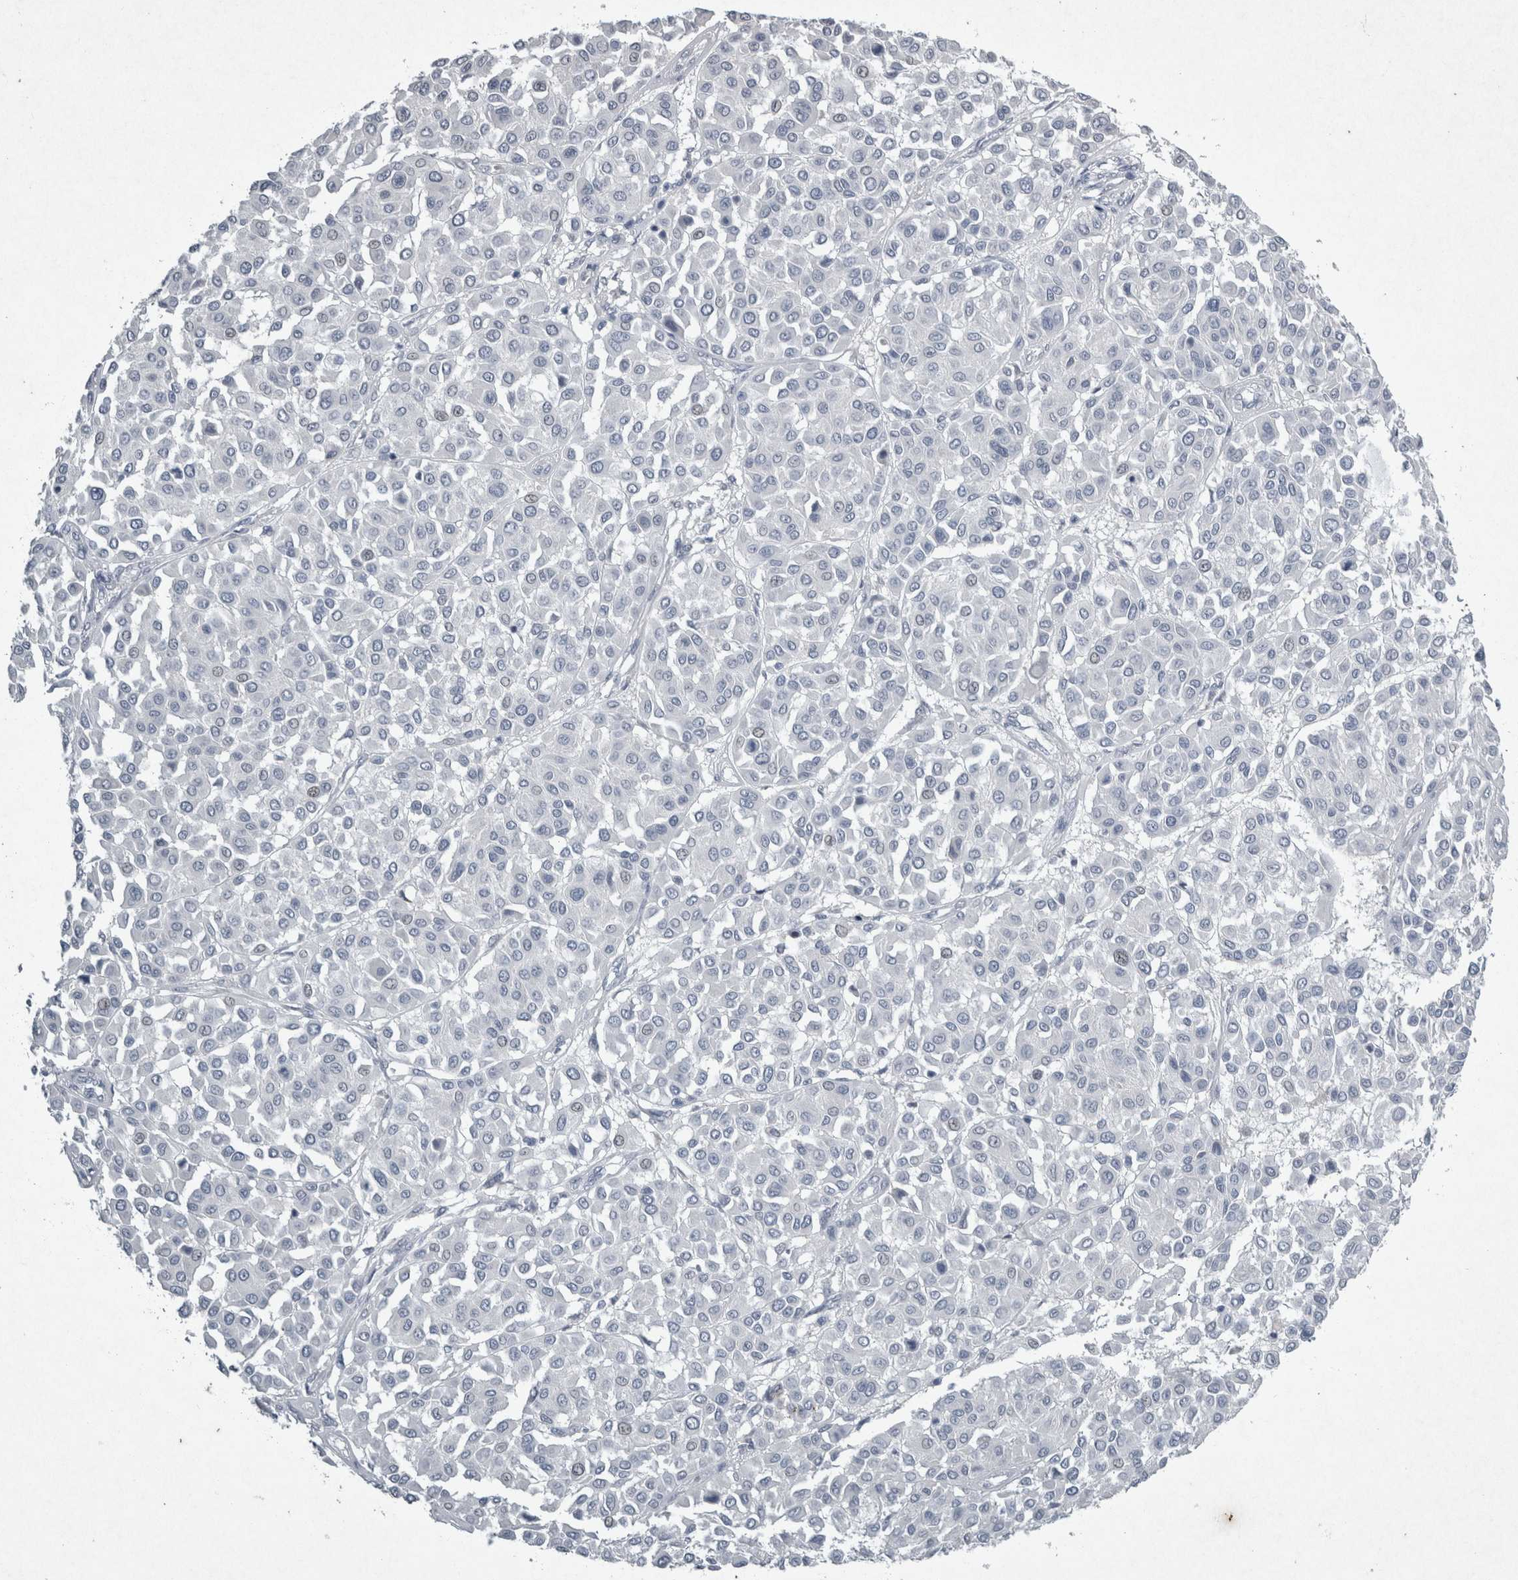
{"staining": {"intensity": "negative", "quantity": "none", "location": "none"}, "tissue": "melanoma", "cell_type": "Tumor cells", "image_type": "cancer", "snomed": [{"axis": "morphology", "description": "Malignant melanoma, Metastatic site"}, {"axis": "topography", "description": "Soft tissue"}], "caption": "Immunohistochemistry (IHC) image of neoplastic tissue: melanoma stained with DAB demonstrates no significant protein staining in tumor cells.", "gene": "PDX1", "patient": {"sex": "male", "age": 41}}